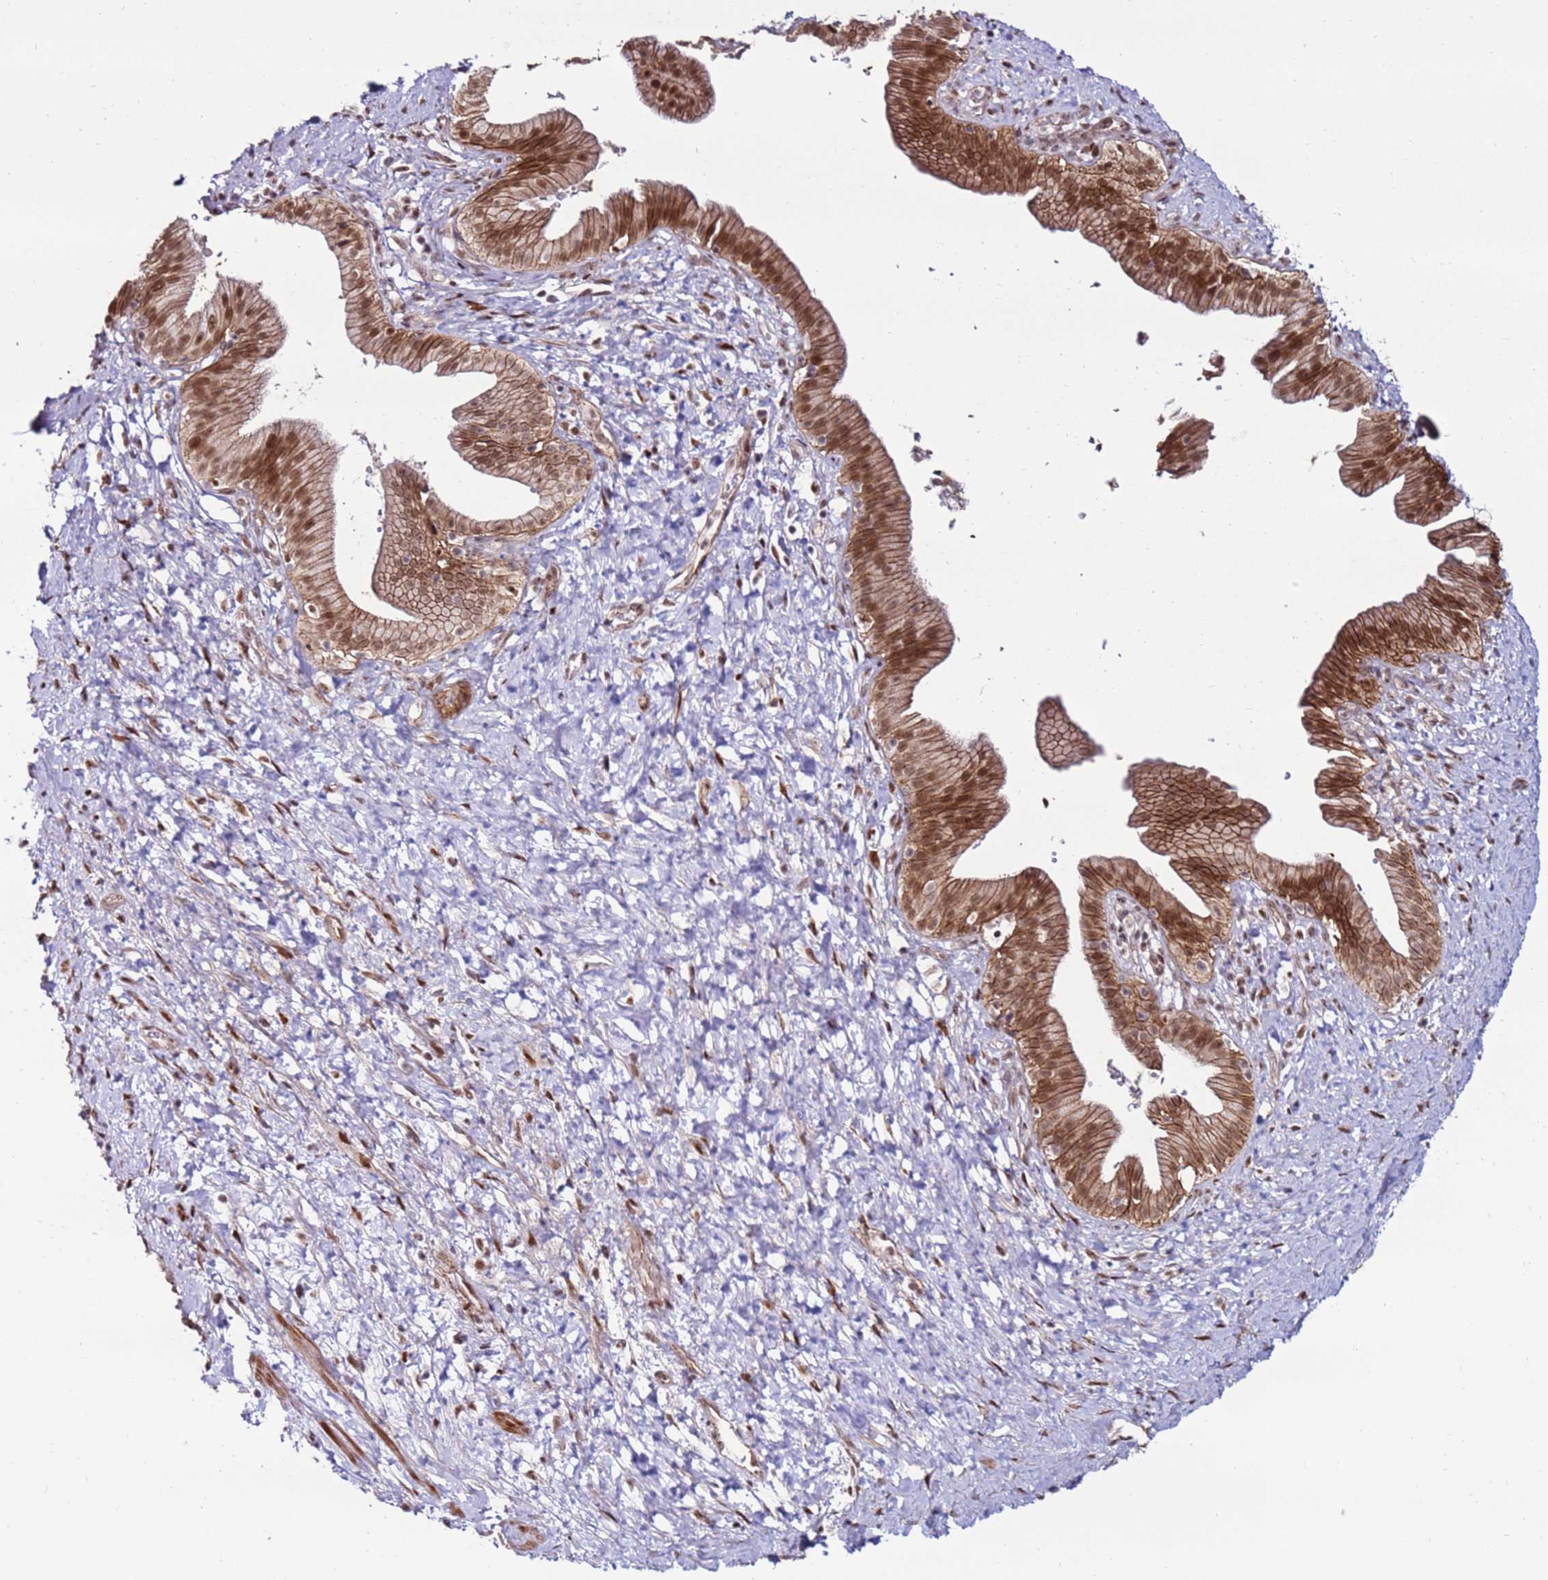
{"staining": {"intensity": "moderate", "quantity": ">75%", "location": "cytoplasmic/membranous,nuclear"}, "tissue": "pancreatic cancer", "cell_type": "Tumor cells", "image_type": "cancer", "snomed": [{"axis": "morphology", "description": "Adenocarcinoma, NOS"}, {"axis": "topography", "description": "Pancreas"}], "caption": "Human pancreatic cancer (adenocarcinoma) stained with a brown dye demonstrates moderate cytoplasmic/membranous and nuclear positive staining in approximately >75% of tumor cells.", "gene": "KPNA4", "patient": {"sex": "male", "age": 68}}